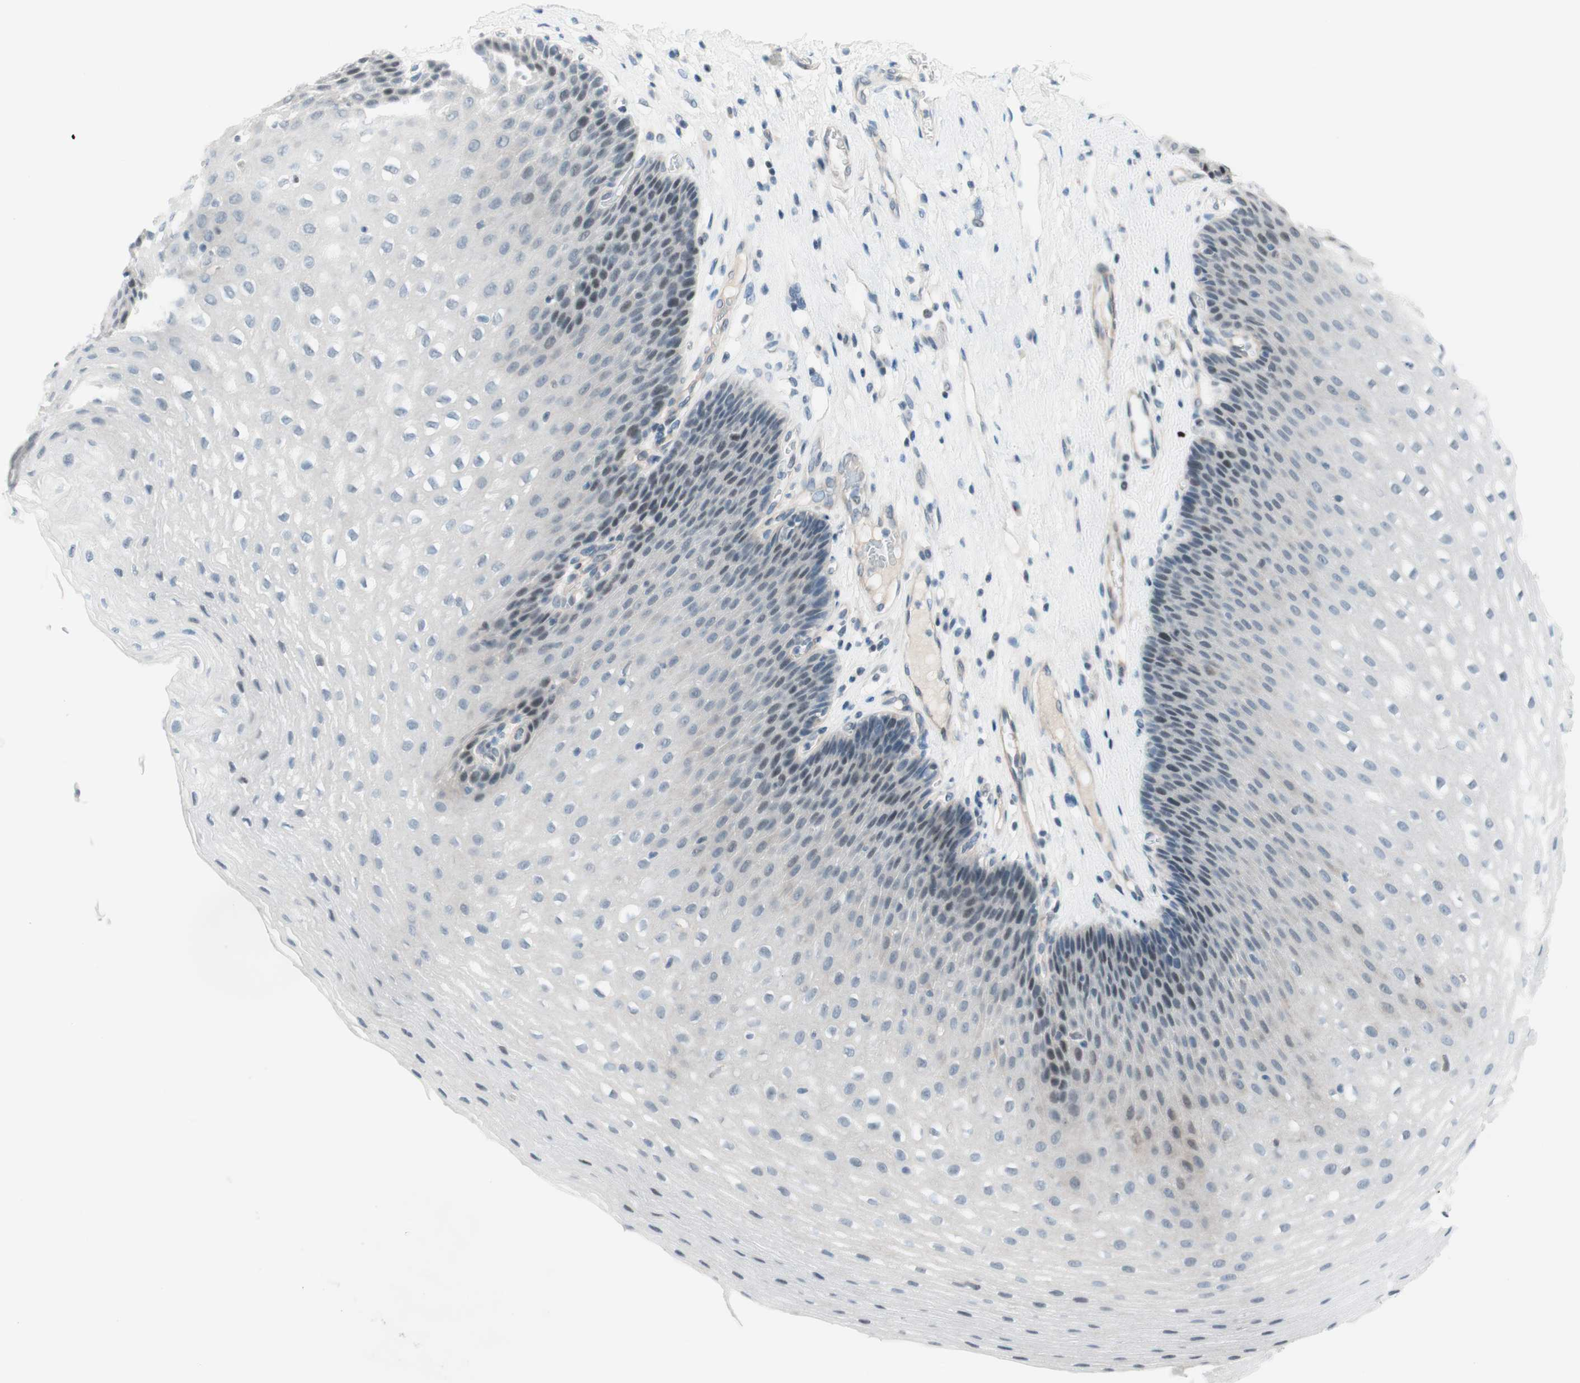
{"staining": {"intensity": "weak", "quantity": "25%-75%", "location": "nuclear"}, "tissue": "esophagus", "cell_type": "Squamous epithelial cells", "image_type": "normal", "snomed": [{"axis": "morphology", "description": "Normal tissue, NOS"}, {"axis": "topography", "description": "Esophagus"}], "caption": "This histopathology image shows IHC staining of normal esophagus, with low weak nuclear positivity in approximately 25%-75% of squamous epithelial cells.", "gene": "JPH1", "patient": {"sex": "male", "age": 48}}